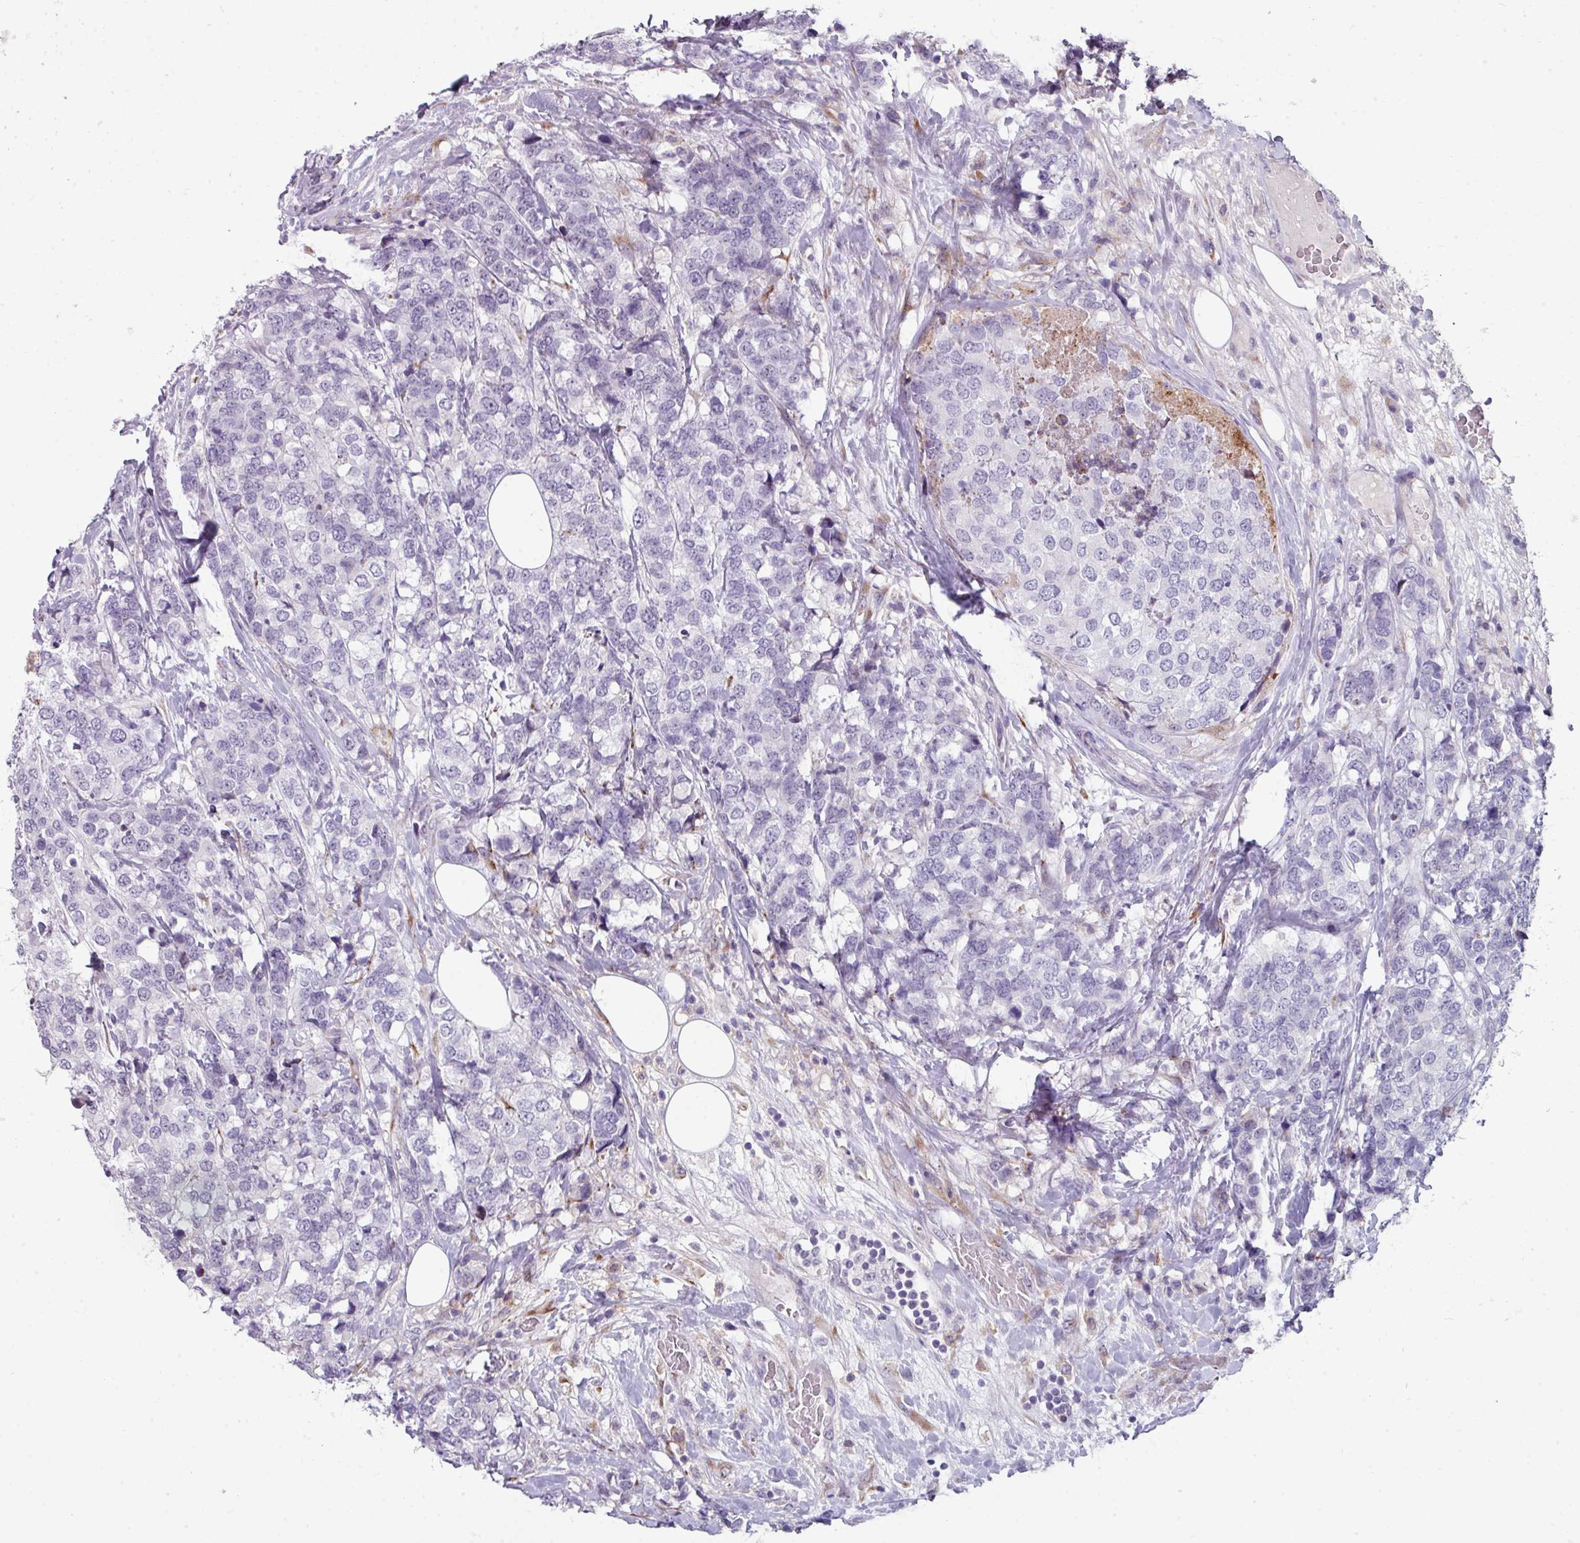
{"staining": {"intensity": "negative", "quantity": "none", "location": "none"}, "tissue": "breast cancer", "cell_type": "Tumor cells", "image_type": "cancer", "snomed": [{"axis": "morphology", "description": "Lobular carcinoma"}, {"axis": "topography", "description": "Breast"}], "caption": "There is no significant expression in tumor cells of lobular carcinoma (breast).", "gene": "BMS1", "patient": {"sex": "female", "age": 59}}